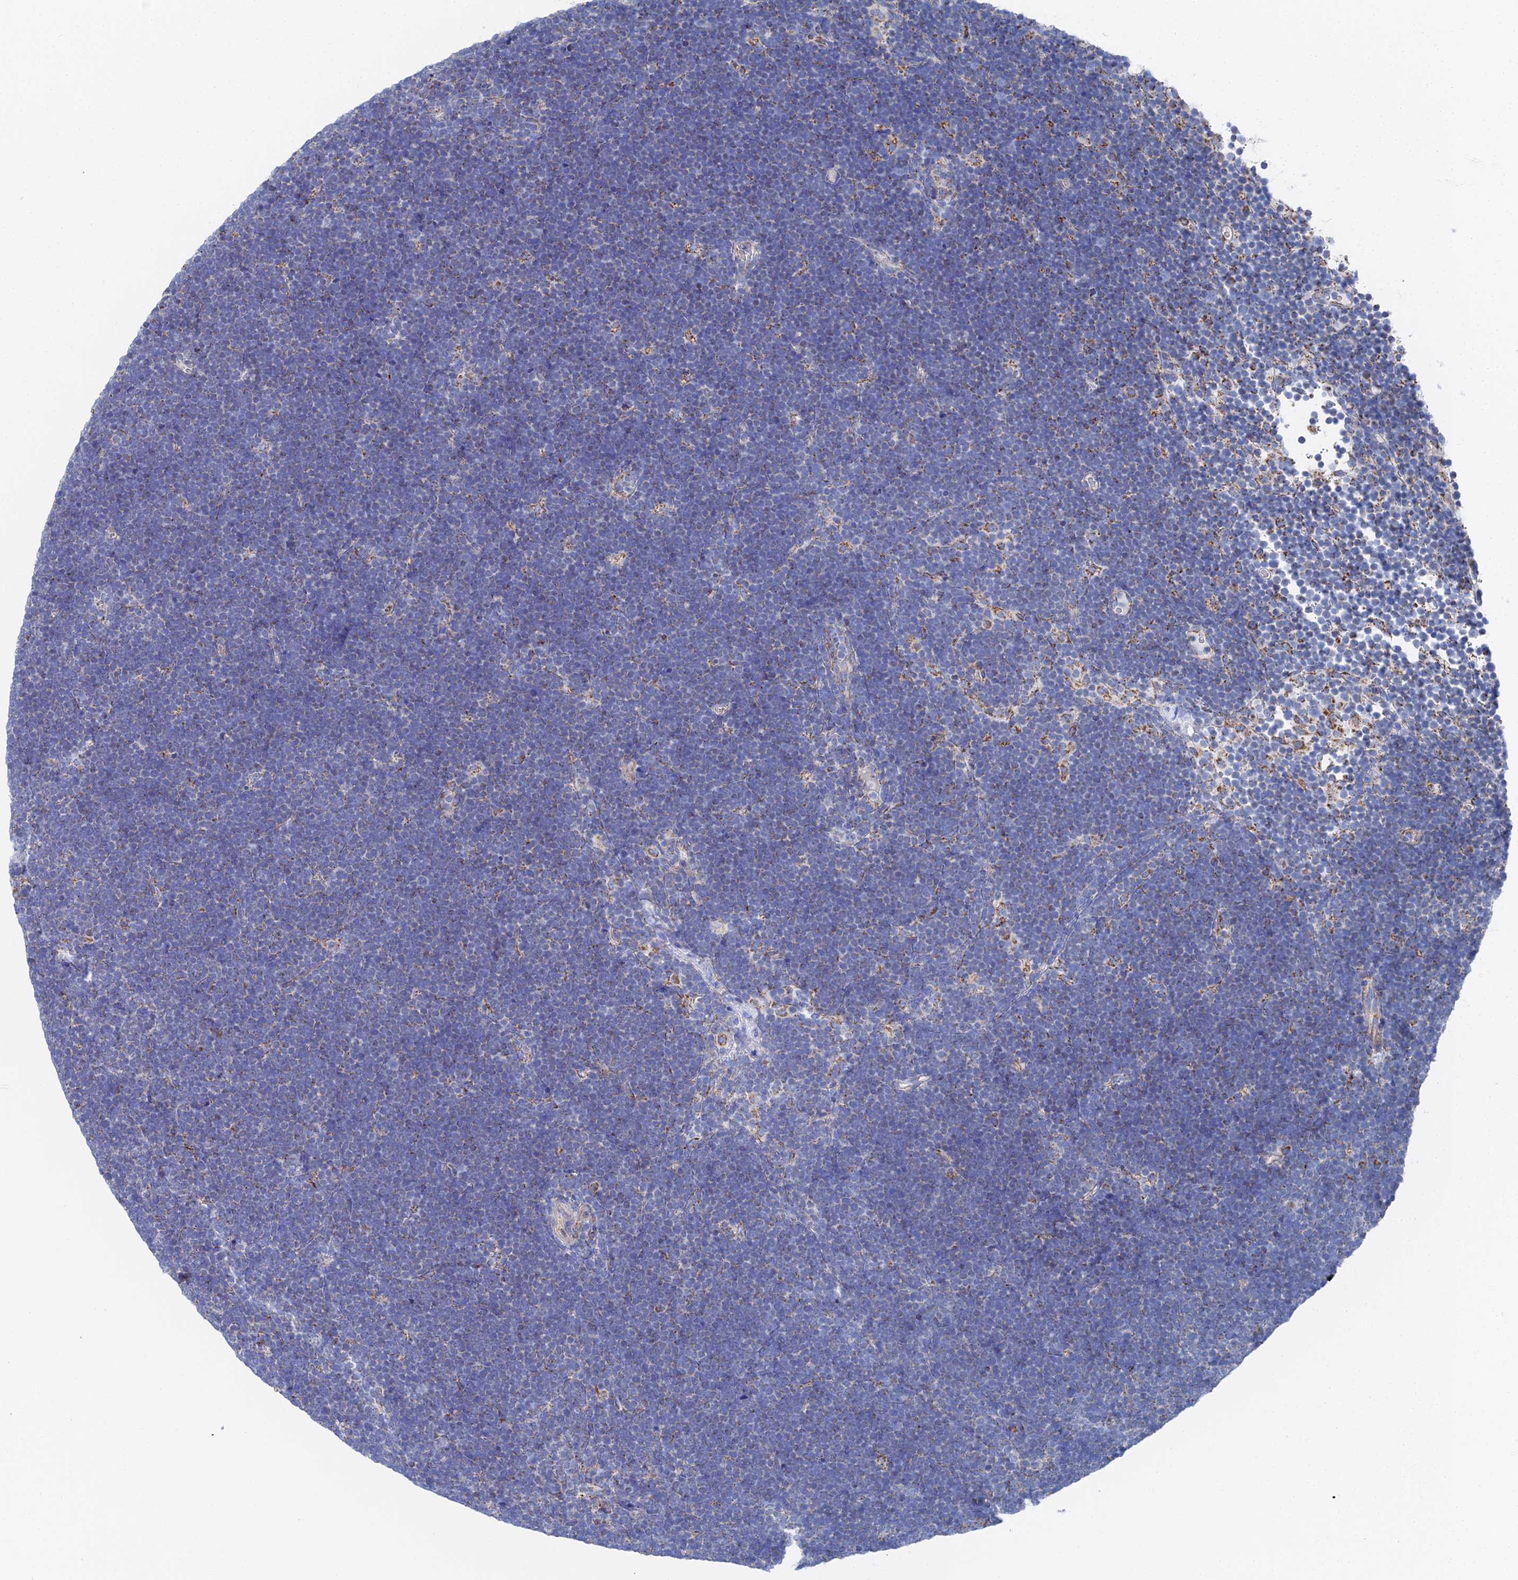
{"staining": {"intensity": "negative", "quantity": "none", "location": "none"}, "tissue": "lymphoma", "cell_type": "Tumor cells", "image_type": "cancer", "snomed": [{"axis": "morphology", "description": "Malignant lymphoma, non-Hodgkin's type, High grade"}, {"axis": "topography", "description": "Lymph node"}], "caption": "An image of human lymphoma is negative for staining in tumor cells.", "gene": "IFT80", "patient": {"sex": "male", "age": 13}}